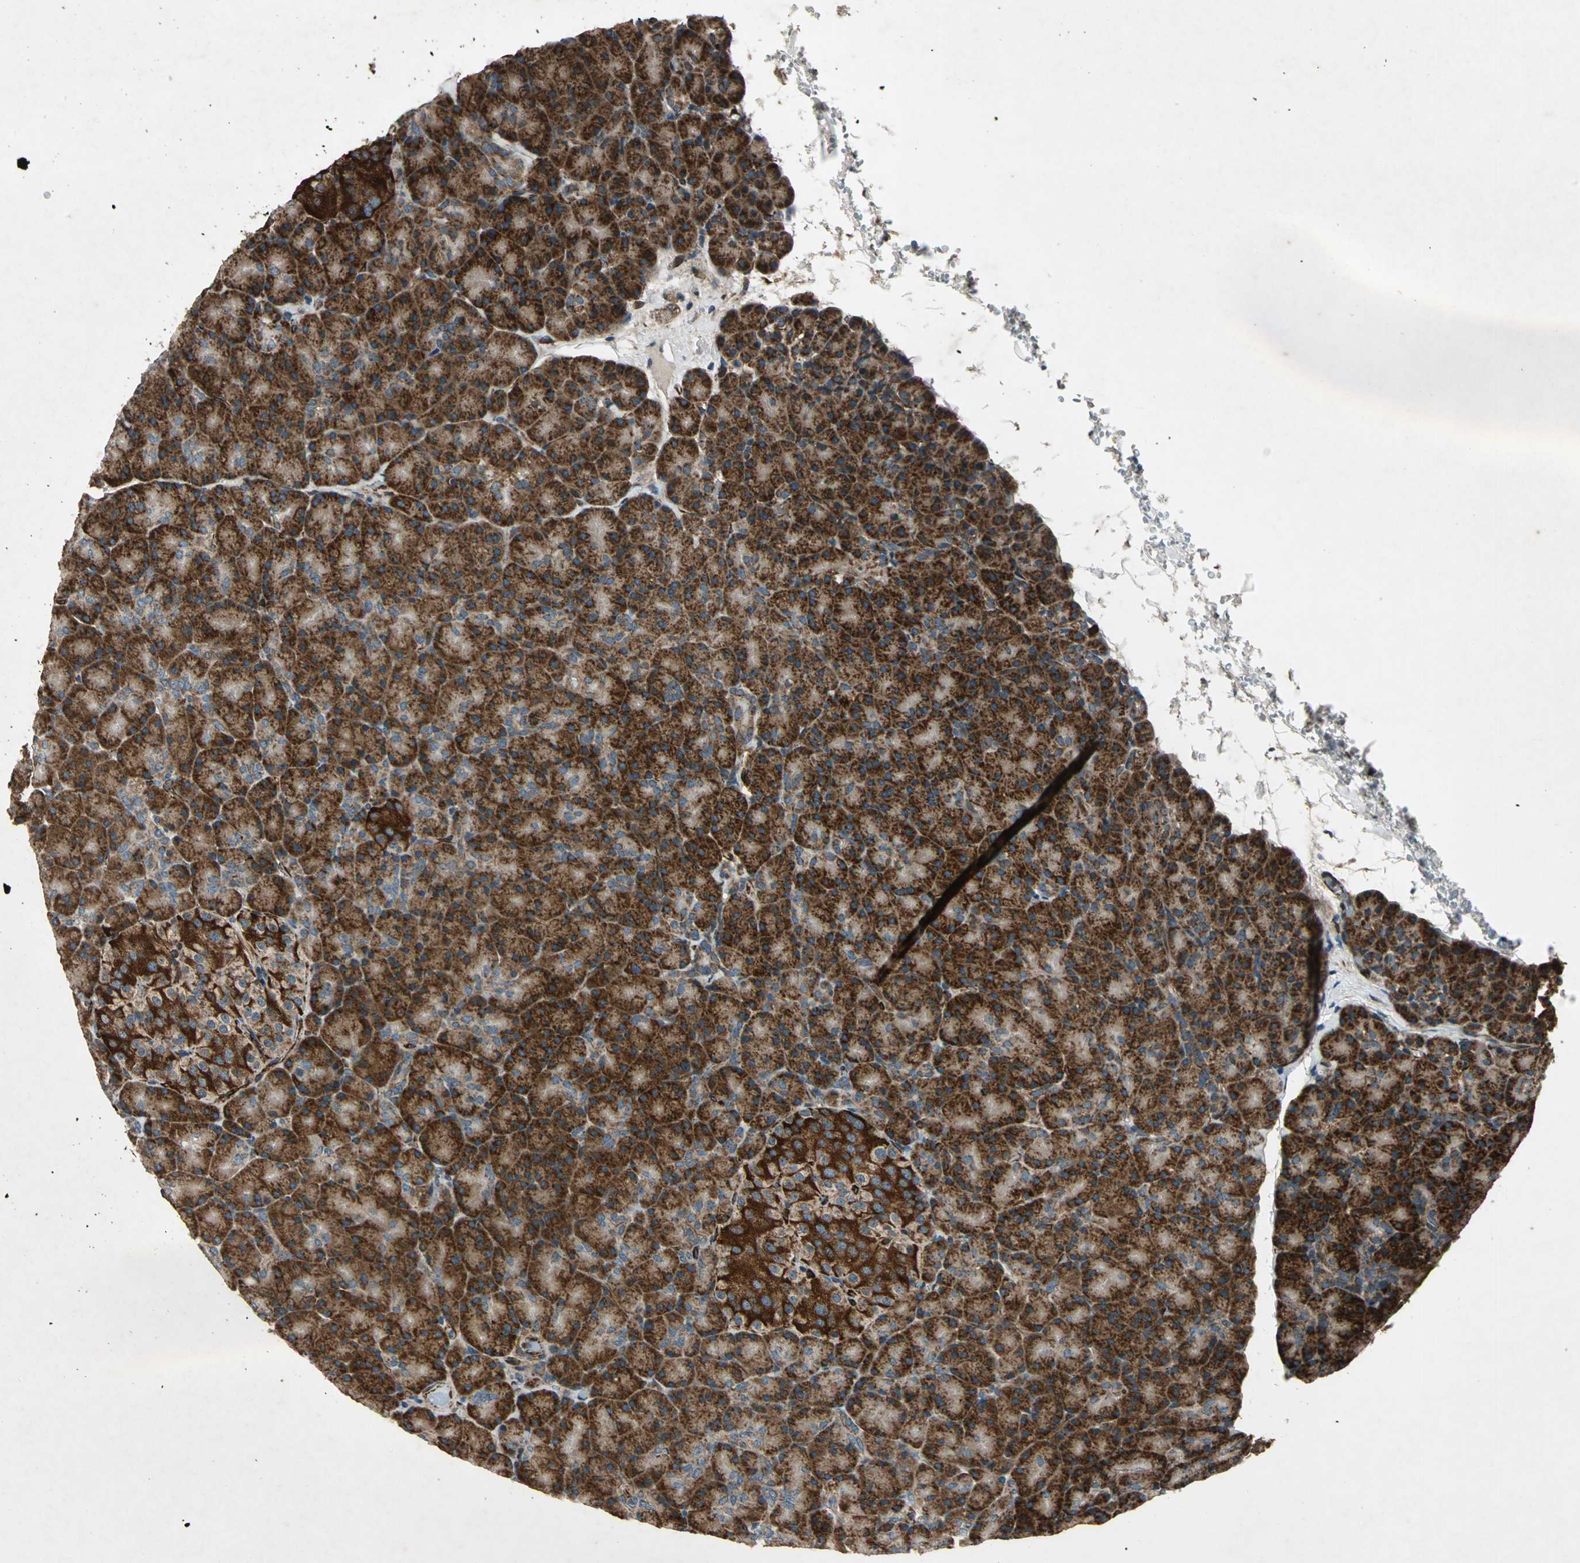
{"staining": {"intensity": "strong", "quantity": ">75%", "location": "cytoplasmic/membranous"}, "tissue": "pancreas", "cell_type": "Exocrine glandular cells", "image_type": "normal", "snomed": [{"axis": "morphology", "description": "Normal tissue, NOS"}, {"axis": "topography", "description": "Pancreas"}], "caption": "Immunohistochemistry (IHC) micrograph of unremarkable pancreas stained for a protein (brown), which displays high levels of strong cytoplasmic/membranous staining in approximately >75% of exocrine glandular cells.", "gene": "EXD2", "patient": {"sex": "female", "age": 43}}